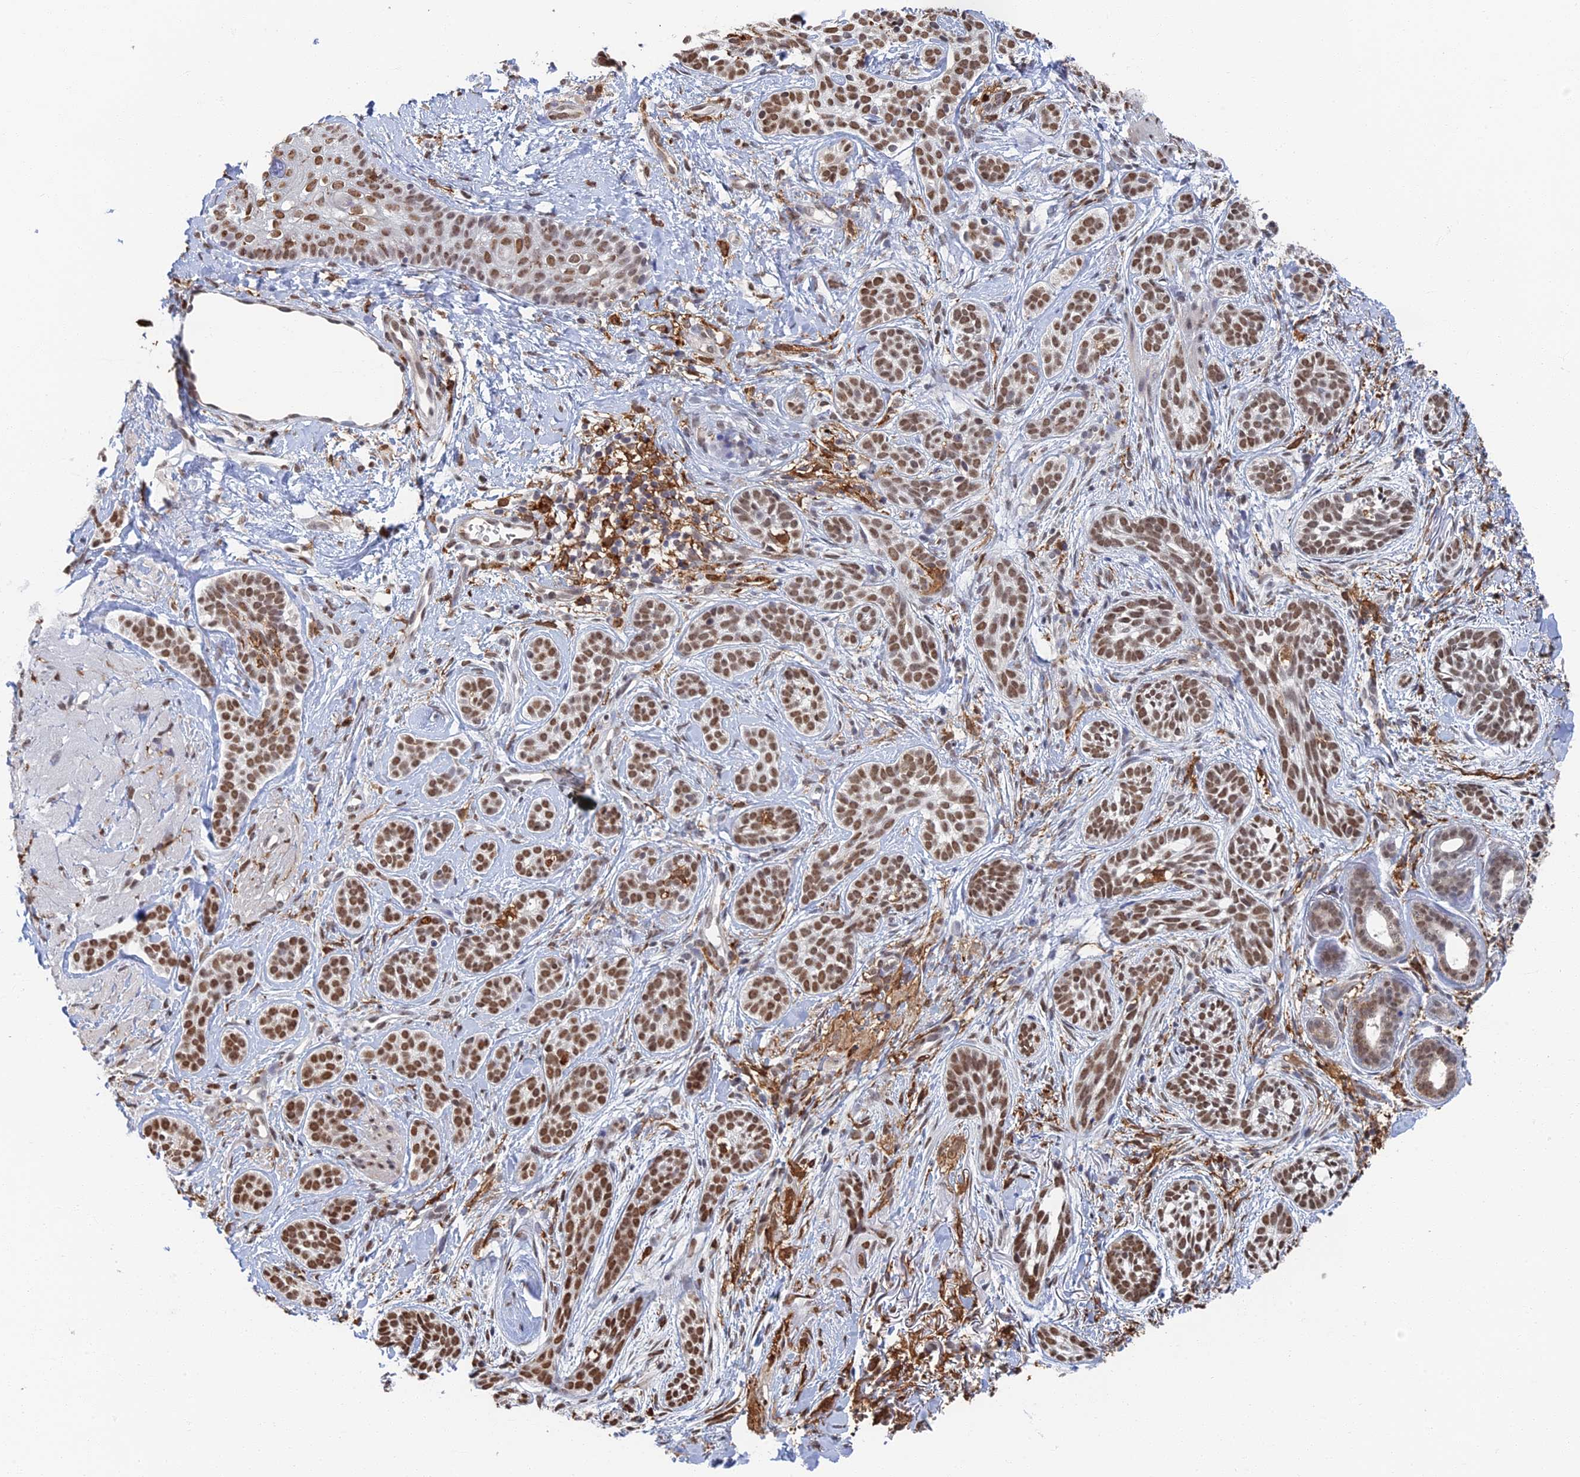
{"staining": {"intensity": "moderate", "quantity": ">75%", "location": "nuclear"}, "tissue": "skin cancer", "cell_type": "Tumor cells", "image_type": "cancer", "snomed": [{"axis": "morphology", "description": "Basal cell carcinoma"}, {"axis": "topography", "description": "Skin"}], "caption": "A histopathology image of human basal cell carcinoma (skin) stained for a protein exhibits moderate nuclear brown staining in tumor cells. (Stains: DAB (3,3'-diaminobenzidine) in brown, nuclei in blue, Microscopy: brightfield microscopy at high magnification).", "gene": "GPATCH1", "patient": {"sex": "male", "age": 71}}